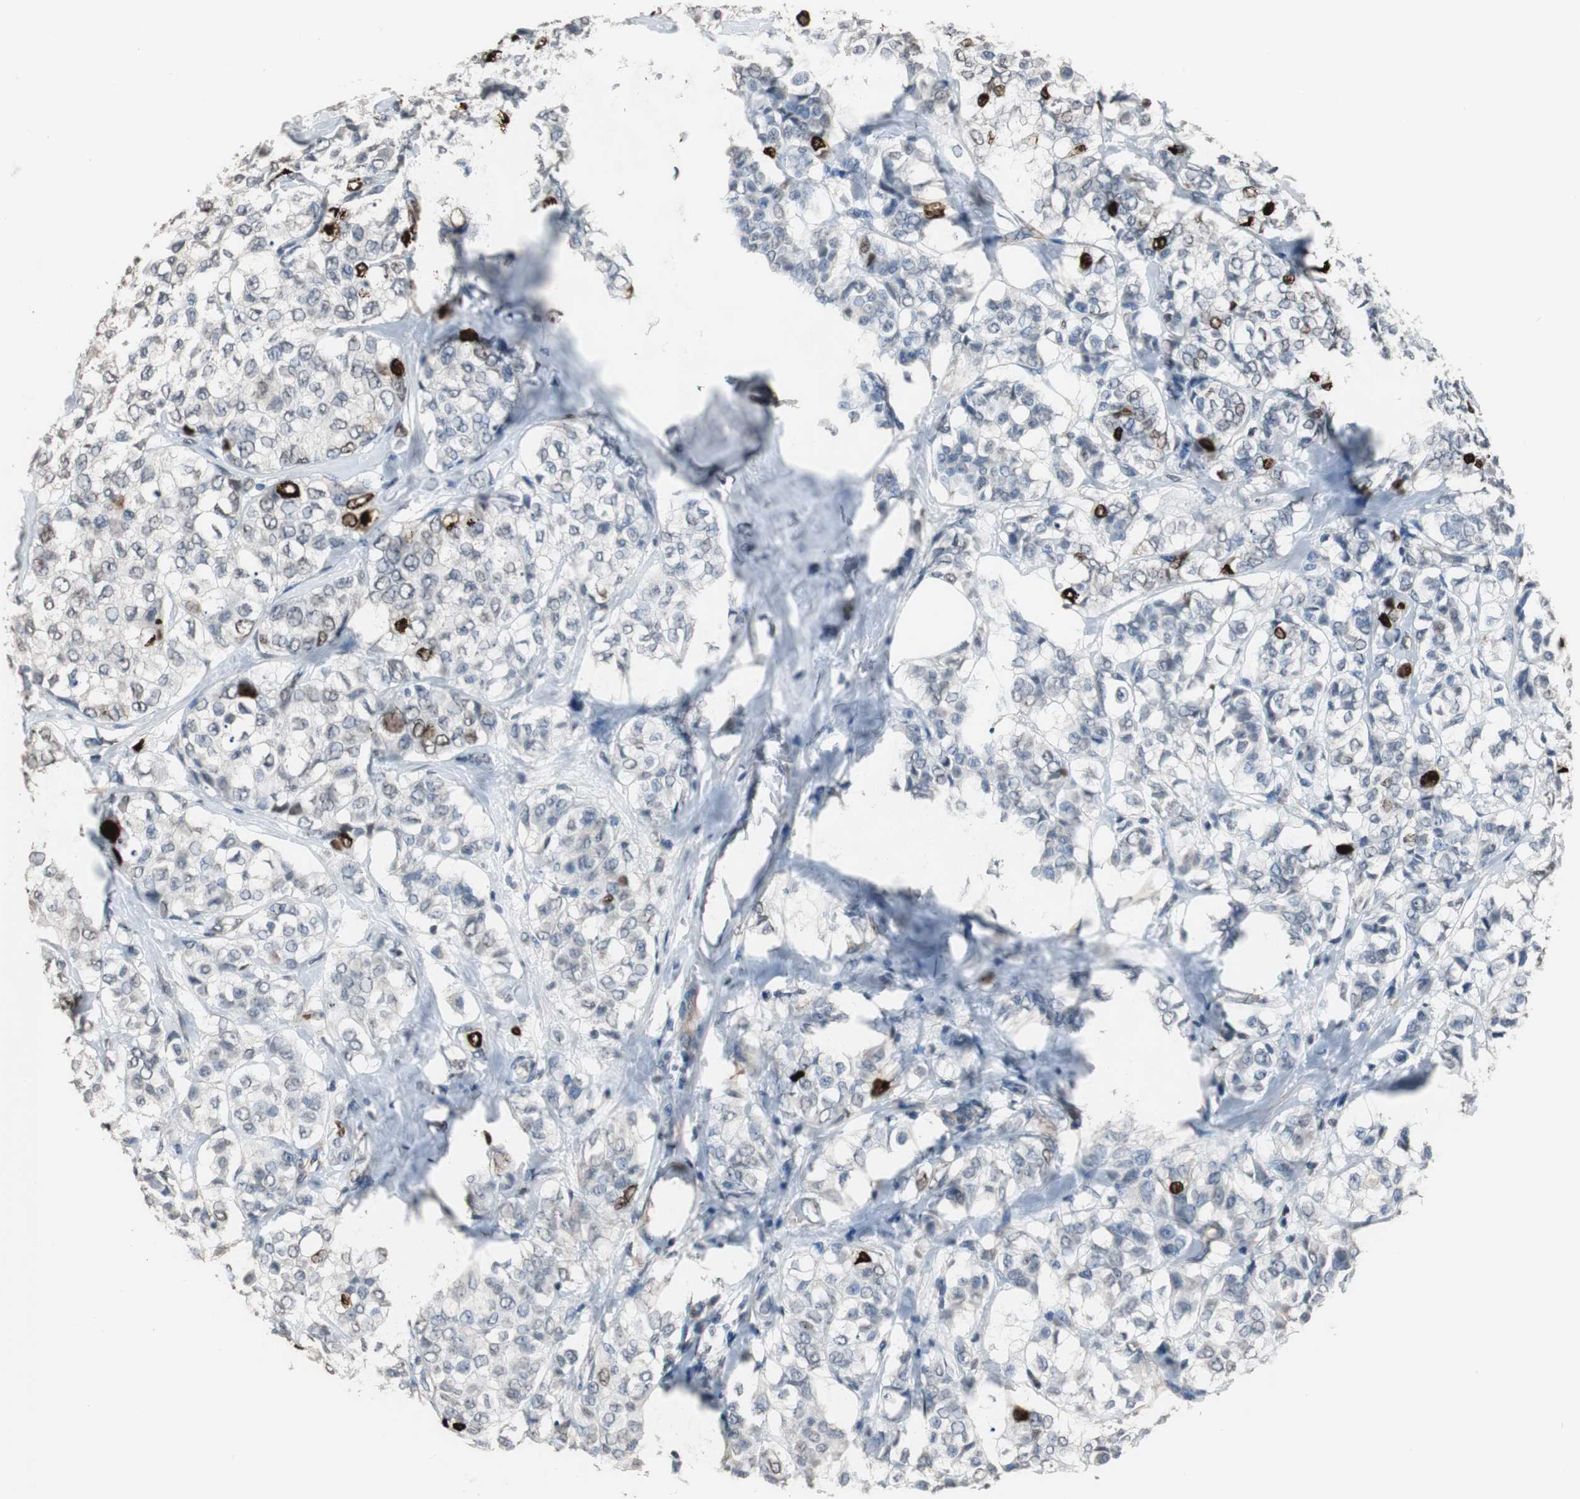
{"staining": {"intensity": "strong", "quantity": "<25%", "location": "nuclear"}, "tissue": "breast cancer", "cell_type": "Tumor cells", "image_type": "cancer", "snomed": [{"axis": "morphology", "description": "Lobular carcinoma"}, {"axis": "topography", "description": "Breast"}], "caption": "IHC of lobular carcinoma (breast) displays medium levels of strong nuclear staining in about <25% of tumor cells. (IHC, brightfield microscopy, high magnification).", "gene": "TOP2A", "patient": {"sex": "female", "age": 60}}